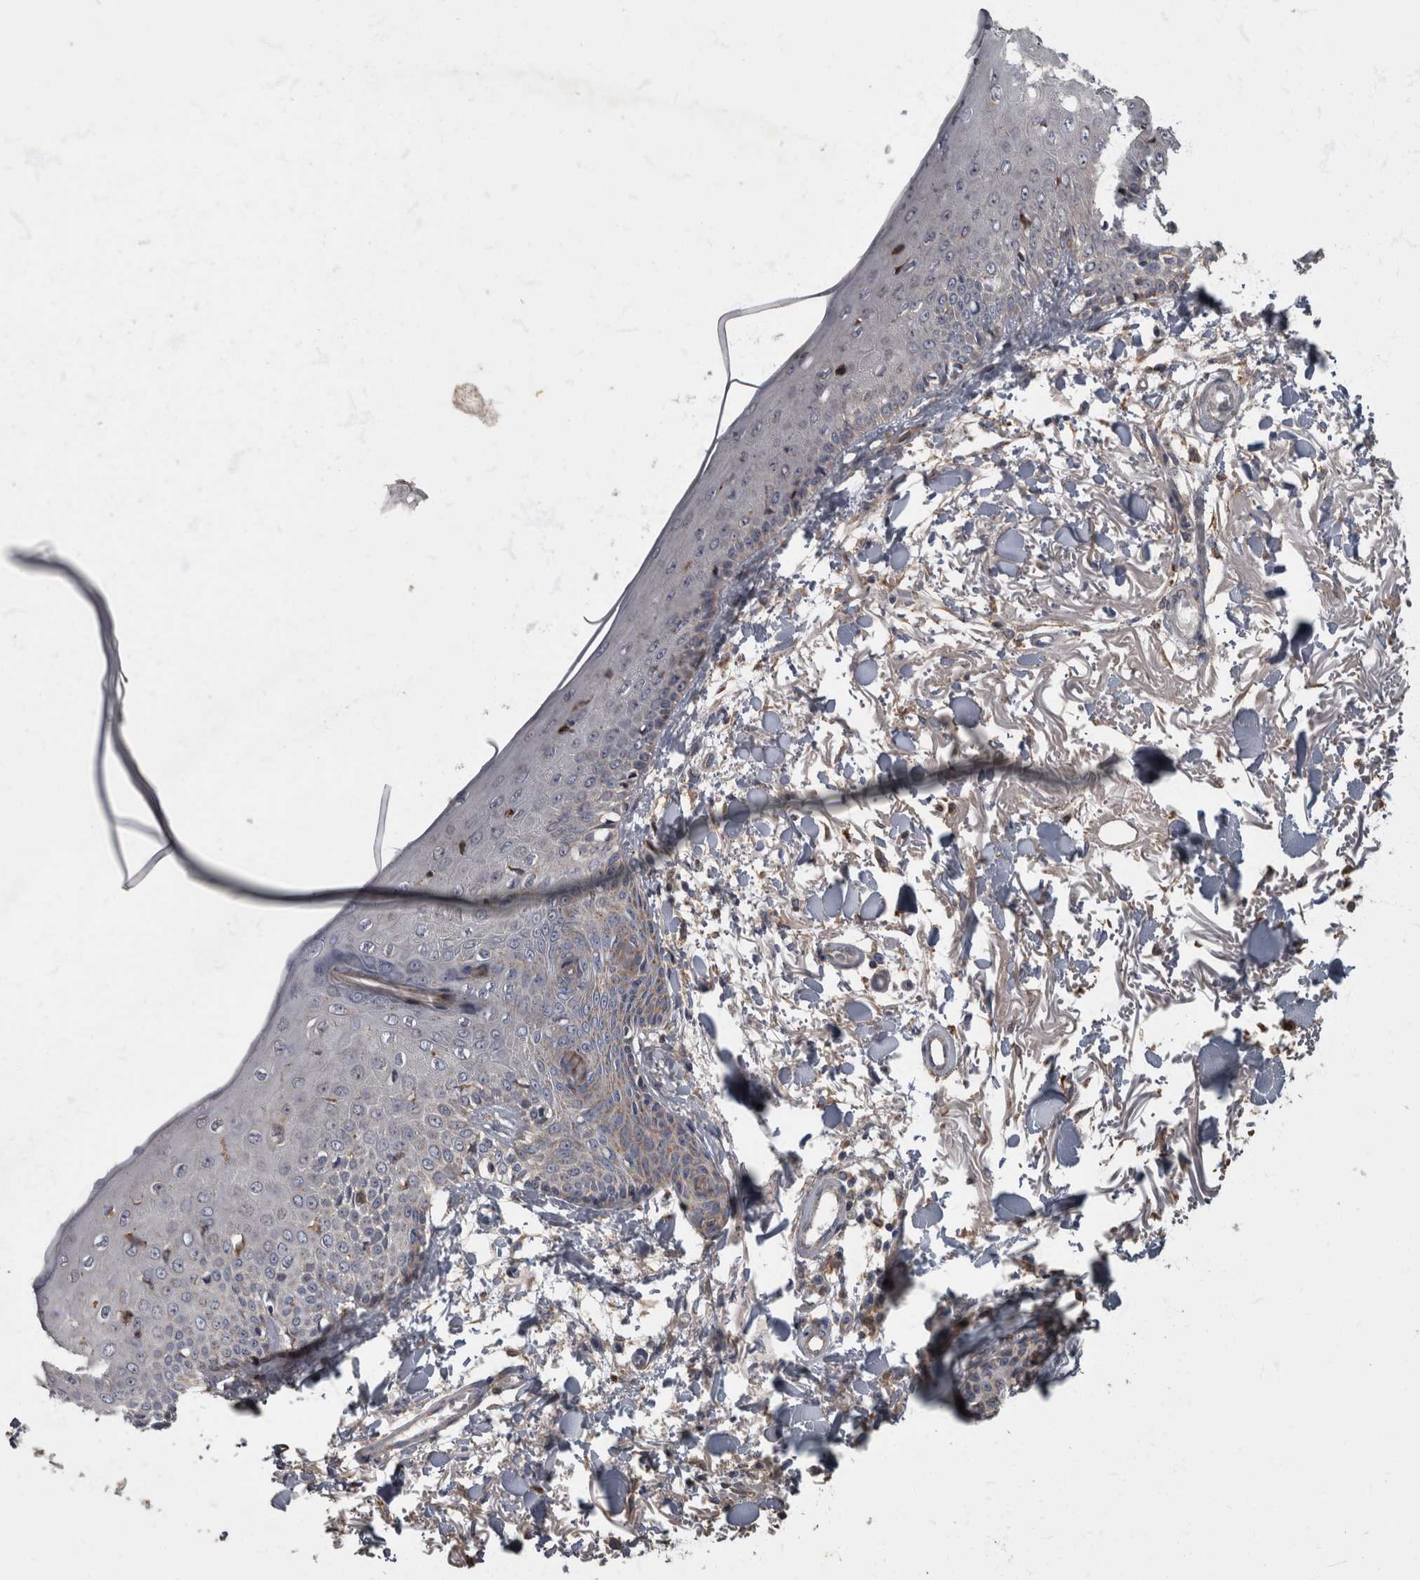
{"staining": {"intensity": "negative", "quantity": "none", "location": "none"}, "tissue": "skin", "cell_type": "Fibroblasts", "image_type": "normal", "snomed": [{"axis": "morphology", "description": "Normal tissue, NOS"}, {"axis": "morphology", "description": "Squamous cell carcinoma, NOS"}, {"axis": "topography", "description": "Skin"}, {"axis": "topography", "description": "Peripheral nerve tissue"}], "caption": "High power microscopy micrograph of an immunohistochemistry (IHC) image of benign skin, revealing no significant staining in fibroblasts. (DAB immunohistochemistry (IHC) with hematoxylin counter stain).", "gene": "PPP1R3C", "patient": {"sex": "male", "age": 83}}